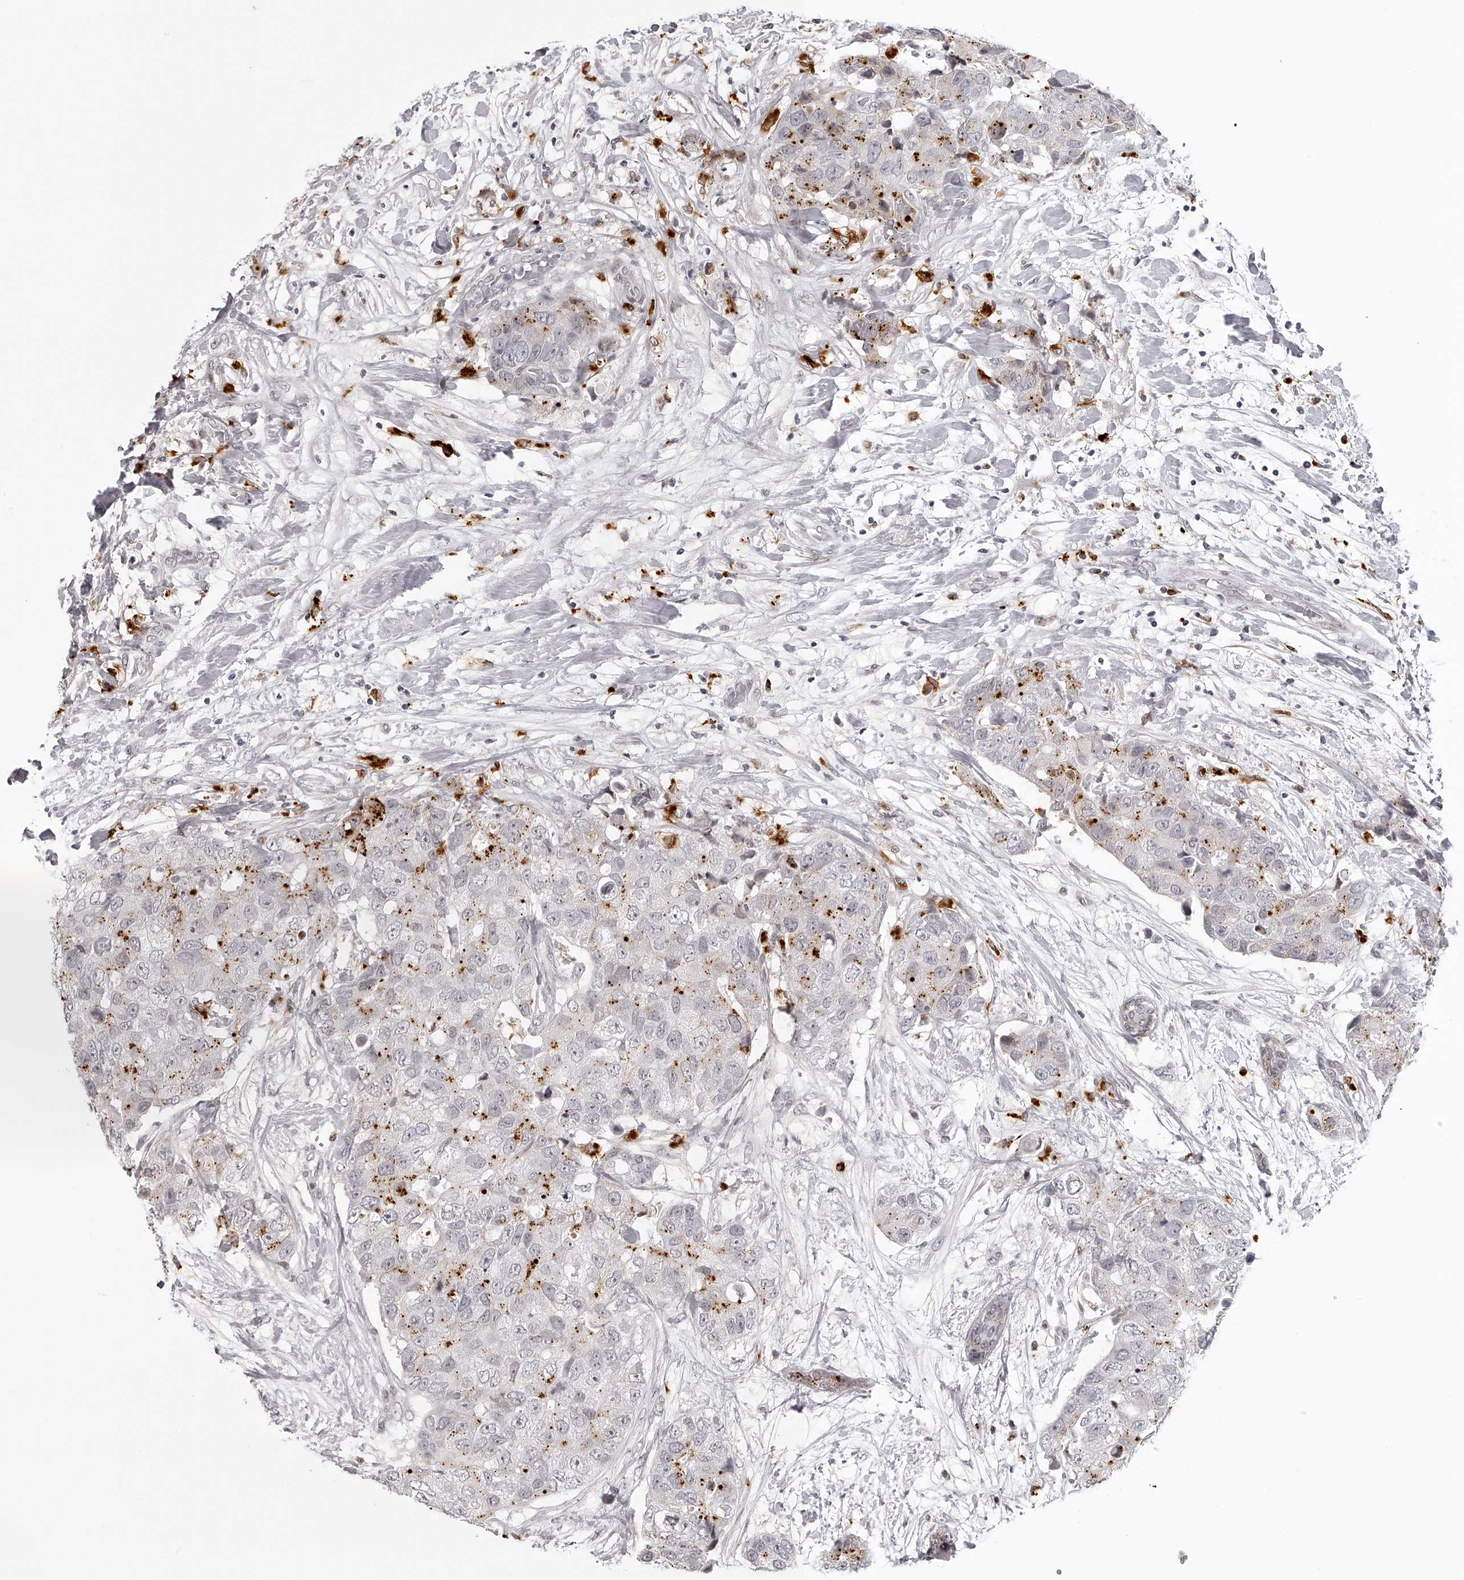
{"staining": {"intensity": "moderate", "quantity": "<25%", "location": "cytoplasmic/membranous"}, "tissue": "breast cancer", "cell_type": "Tumor cells", "image_type": "cancer", "snomed": [{"axis": "morphology", "description": "Duct carcinoma"}, {"axis": "topography", "description": "Breast"}], "caption": "A brown stain labels moderate cytoplasmic/membranous staining of a protein in human breast infiltrating ductal carcinoma tumor cells. (Brightfield microscopy of DAB IHC at high magnification).", "gene": "RNF220", "patient": {"sex": "female", "age": 62}}